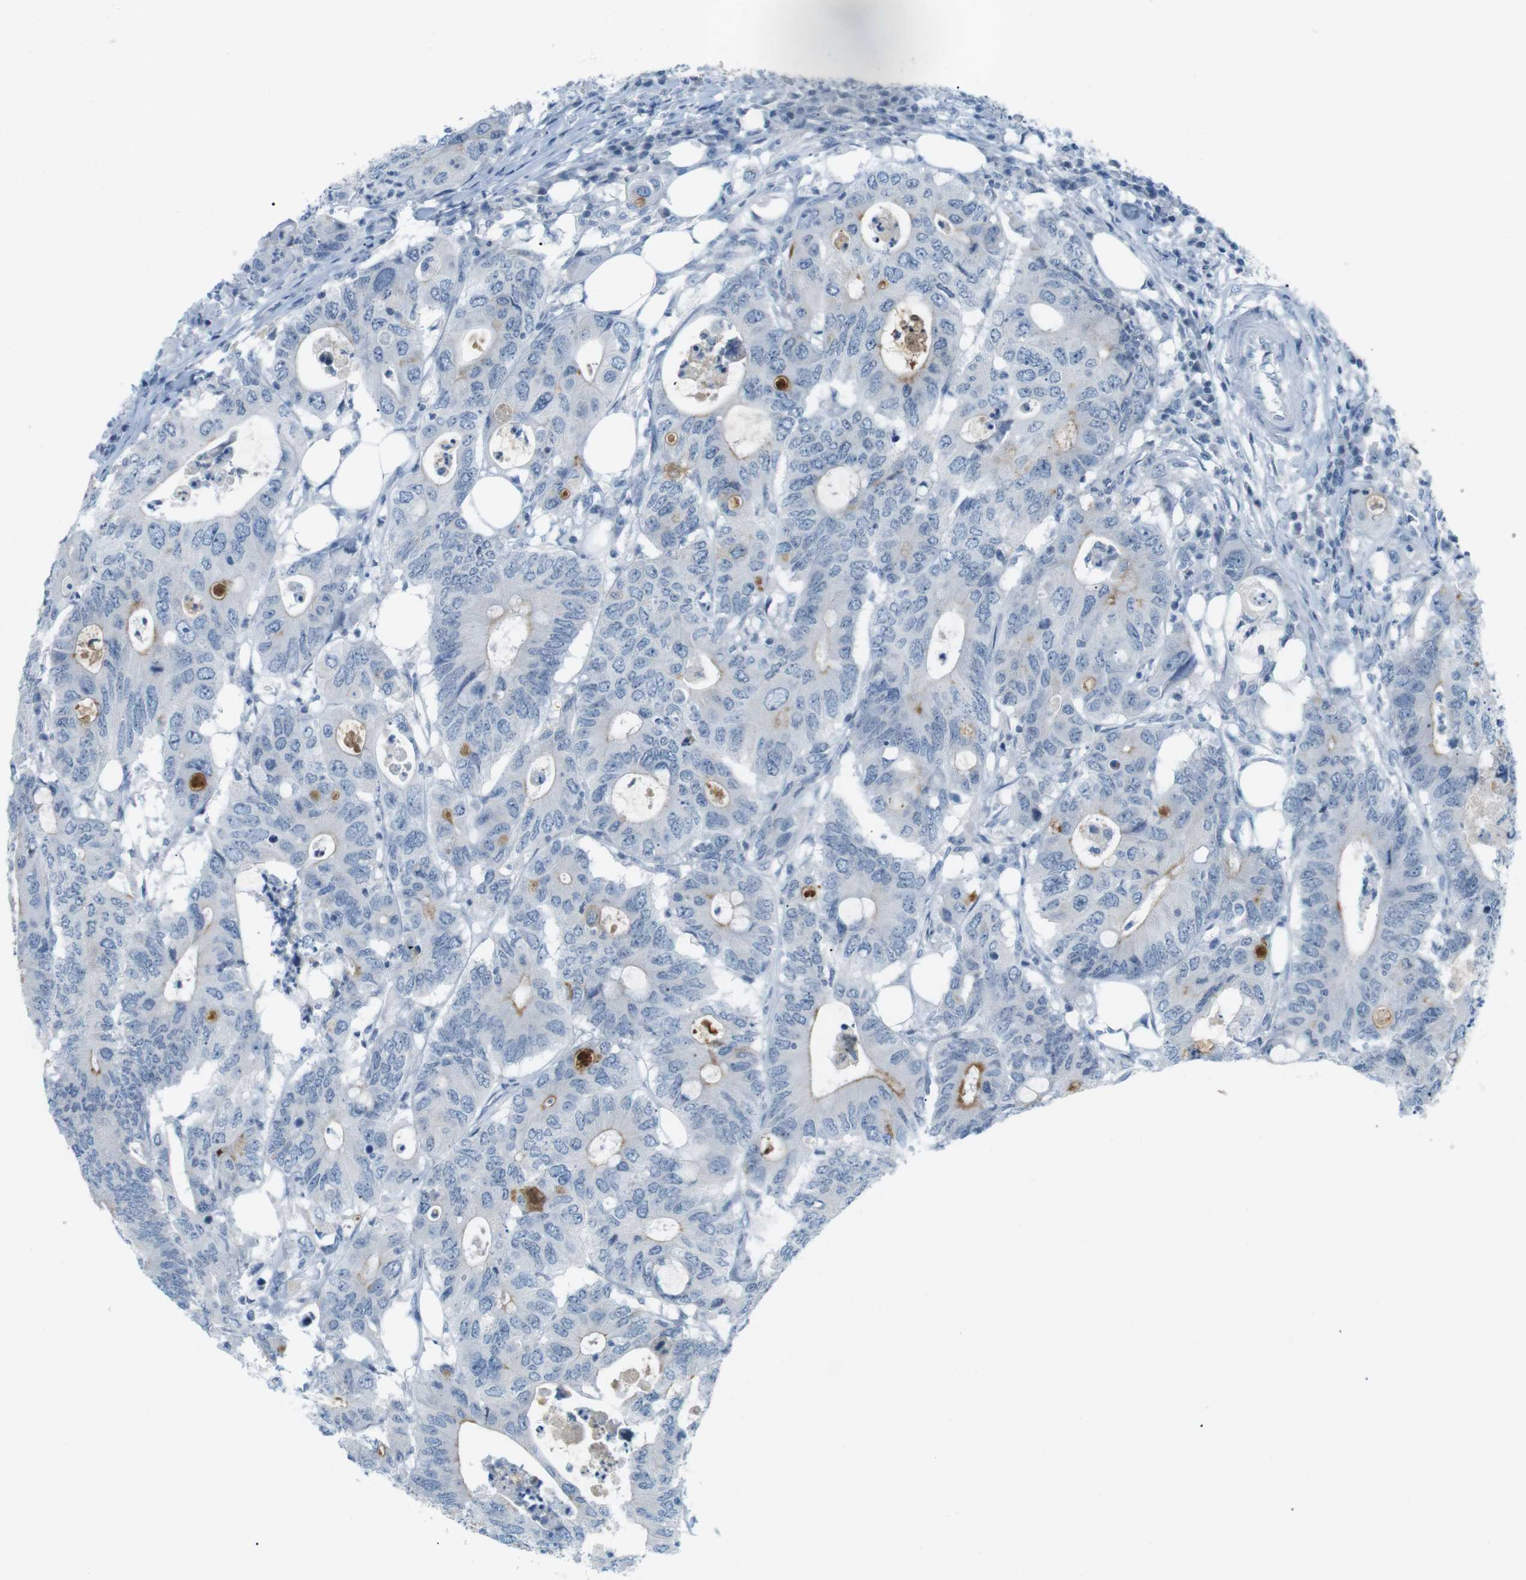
{"staining": {"intensity": "negative", "quantity": "none", "location": "none"}, "tissue": "colorectal cancer", "cell_type": "Tumor cells", "image_type": "cancer", "snomed": [{"axis": "morphology", "description": "Adenocarcinoma, NOS"}, {"axis": "topography", "description": "Colon"}], "caption": "DAB (3,3'-diaminobenzidine) immunohistochemical staining of human colorectal cancer (adenocarcinoma) demonstrates no significant positivity in tumor cells.", "gene": "AZGP1", "patient": {"sex": "male", "age": 71}}